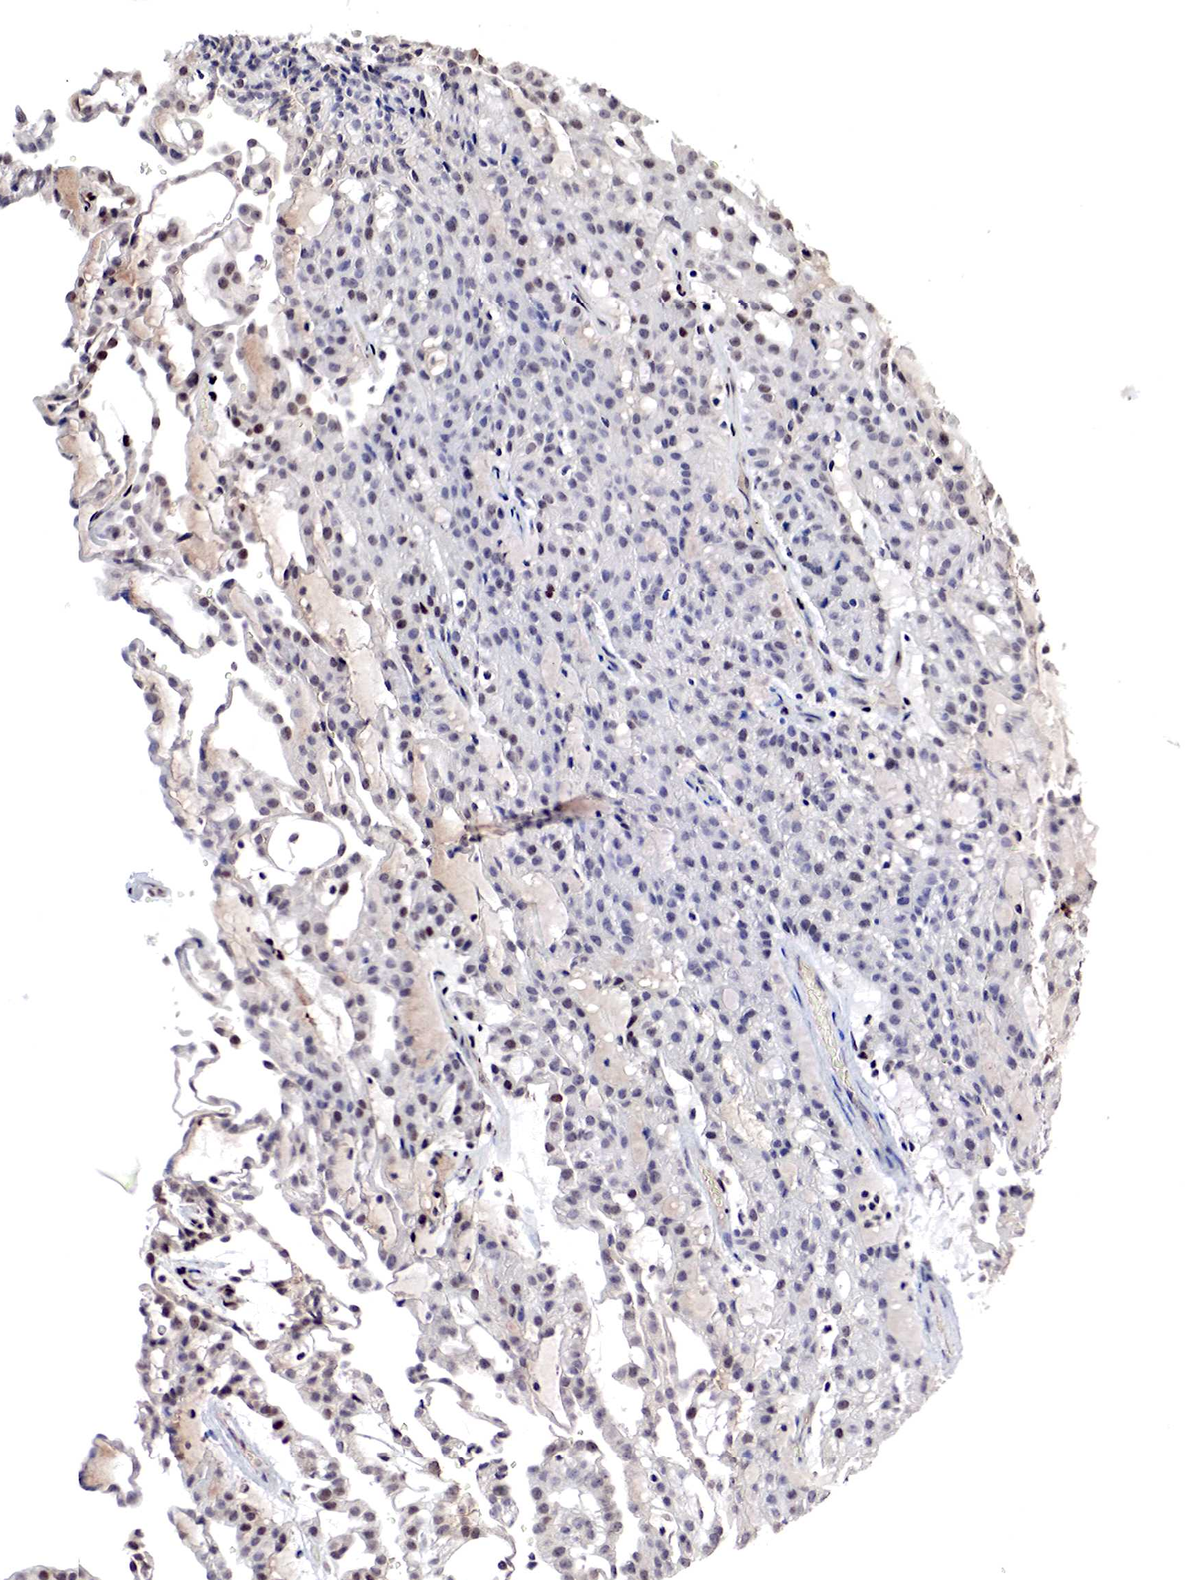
{"staining": {"intensity": "negative", "quantity": "none", "location": "none"}, "tissue": "renal cancer", "cell_type": "Tumor cells", "image_type": "cancer", "snomed": [{"axis": "morphology", "description": "Adenocarcinoma, NOS"}, {"axis": "topography", "description": "Kidney"}], "caption": "Human renal cancer stained for a protein using IHC shows no positivity in tumor cells.", "gene": "DACH2", "patient": {"sex": "male", "age": 63}}